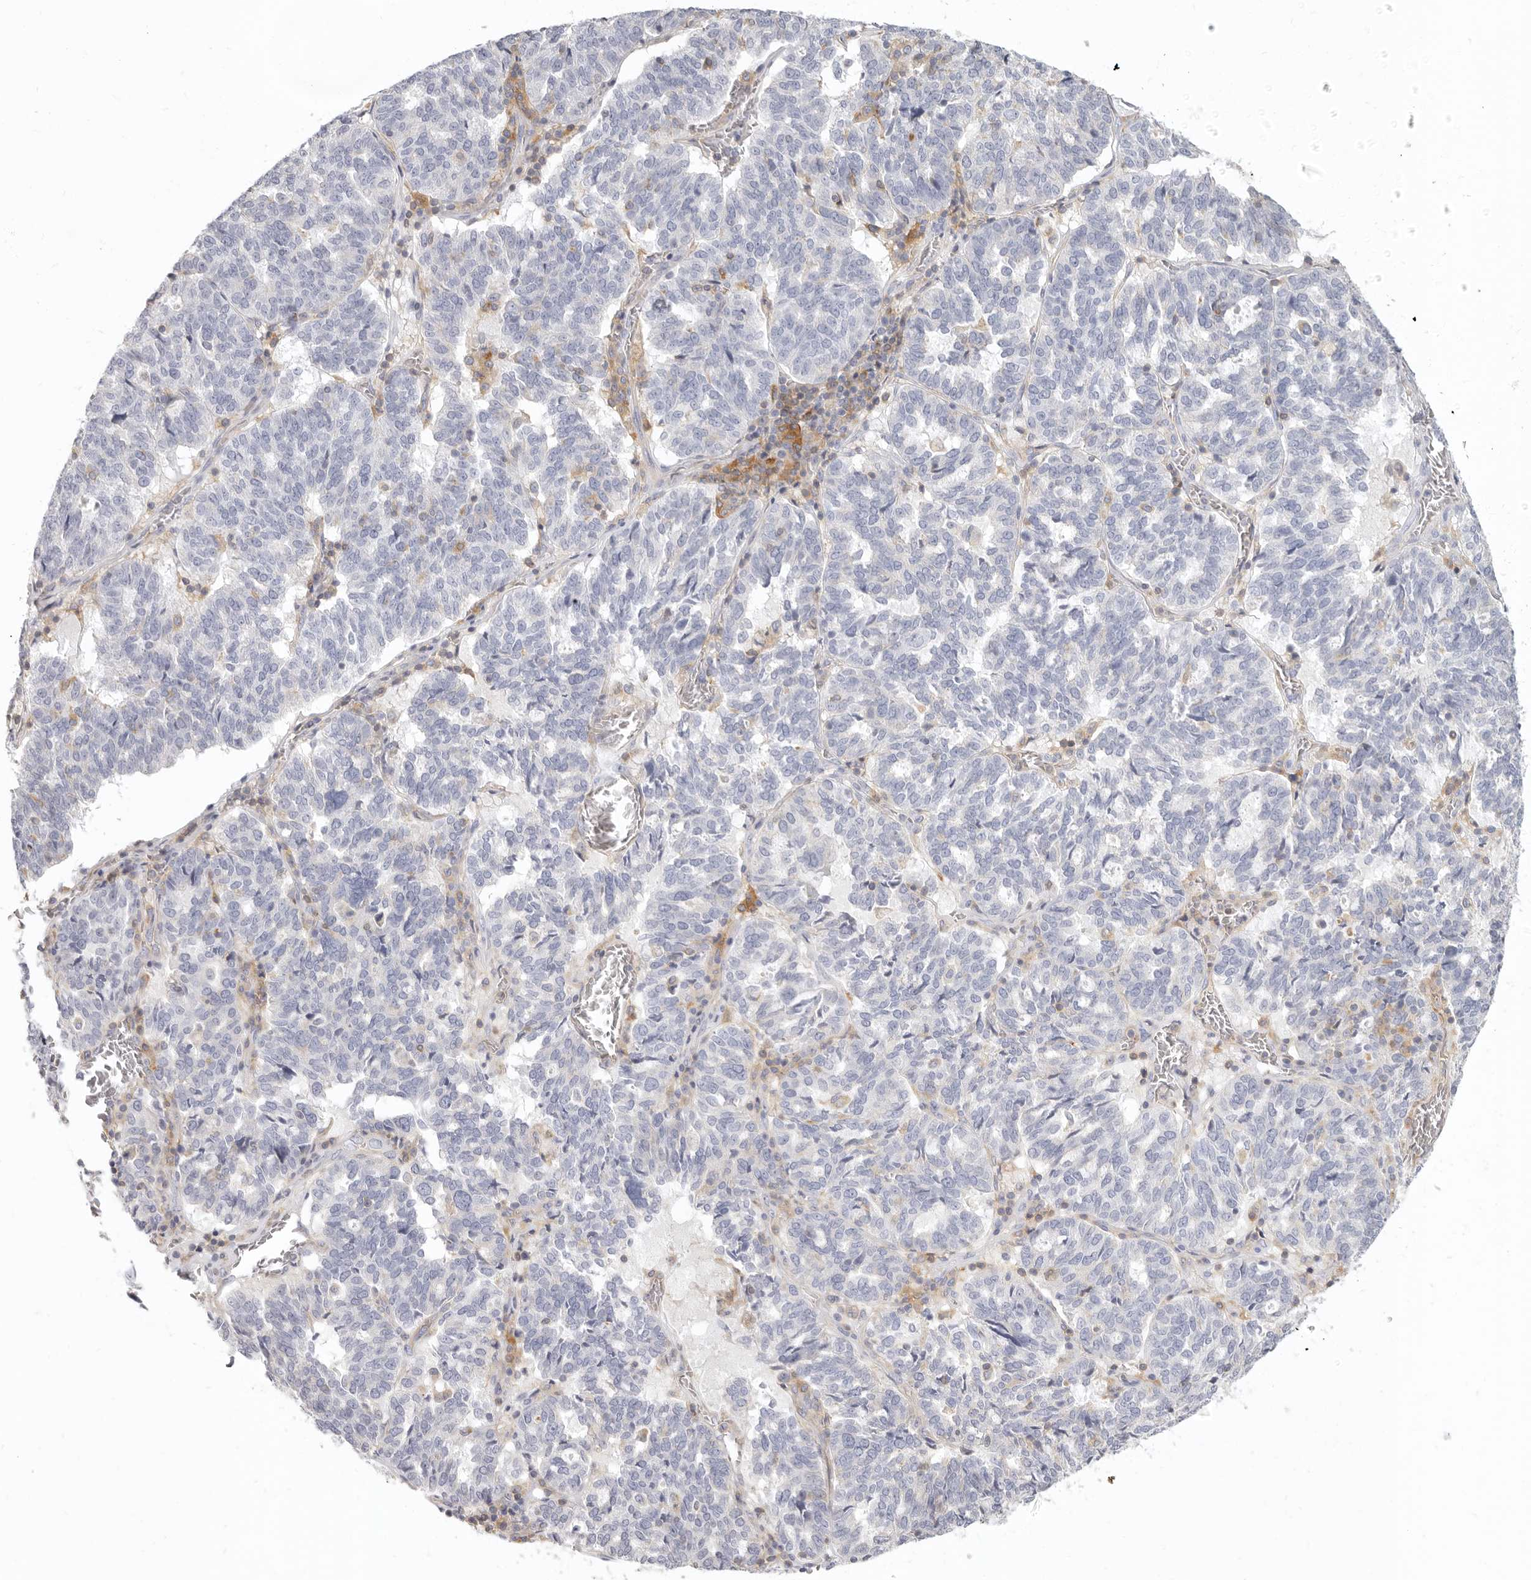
{"staining": {"intensity": "negative", "quantity": "none", "location": "none"}, "tissue": "ovarian cancer", "cell_type": "Tumor cells", "image_type": "cancer", "snomed": [{"axis": "morphology", "description": "Cystadenocarcinoma, serous, NOS"}, {"axis": "topography", "description": "Ovary"}], "caption": "Histopathology image shows no protein staining in tumor cells of serous cystadenocarcinoma (ovarian) tissue. (DAB (3,3'-diaminobenzidine) IHC, high magnification).", "gene": "NIBAN1", "patient": {"sex": "female", "age": 59}}